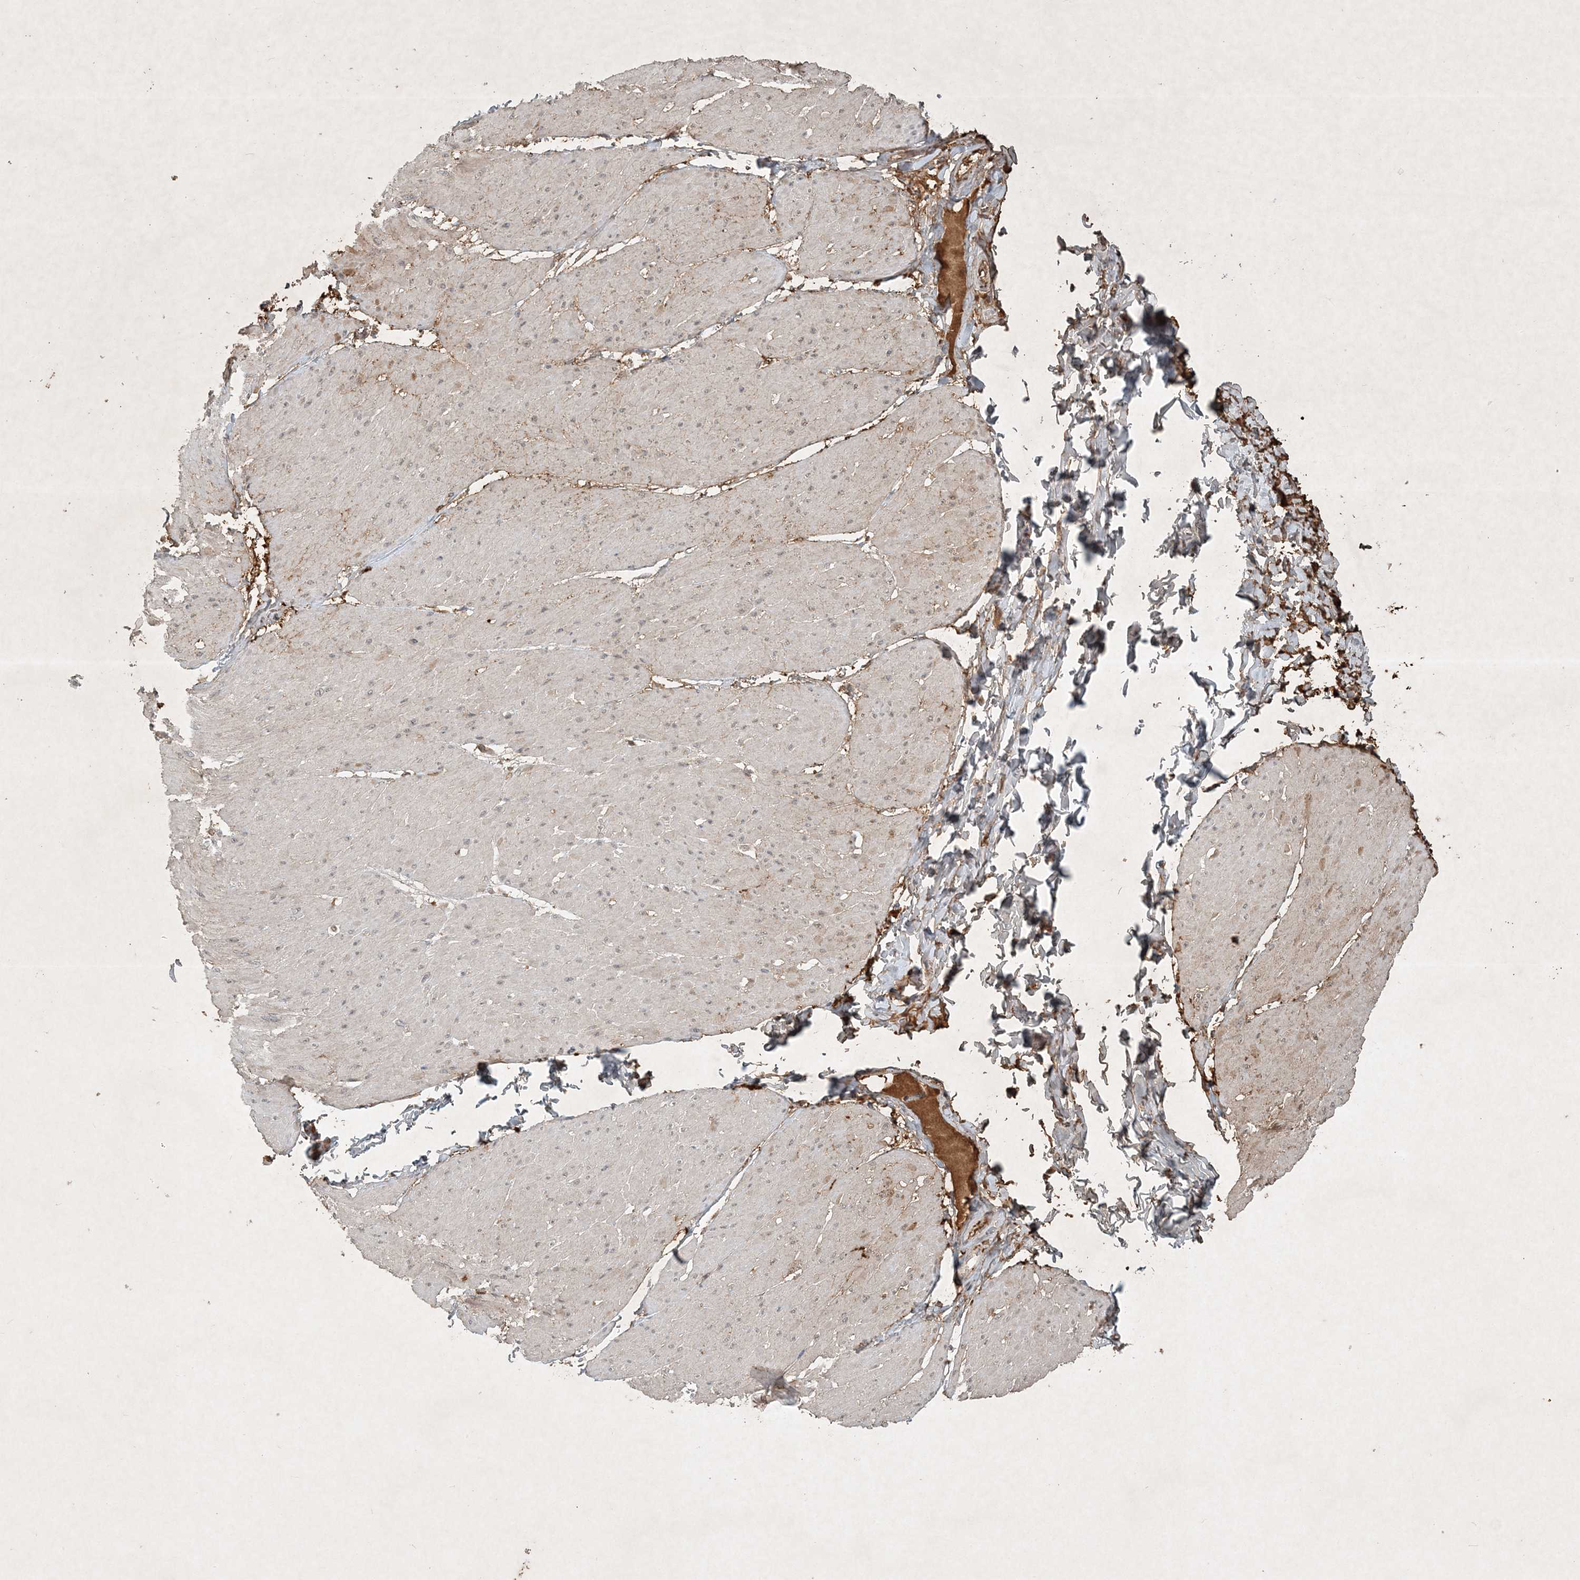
{"staining": {"intensity": "negative", "quantity": "none", "location": "none"}, "tissue": "smooth muscle", "cell_type": "Smooth muscle cells", "image_type": "normal", "snomed": [{"axis": "morphology", "description": "Urothelial carcinoma, High grade"}, {"axis": "topography", "description": "Urinary bladder"}], "caption": "Smooth muscle cells show no significant protein staining in normal smooth muscle. The staining is performed using DAB brown chromogen with nuclei counter-stained in using hematoxylin.", "gene": "TNFAIP6", "patient": {"sex": "male", "age": 46}}